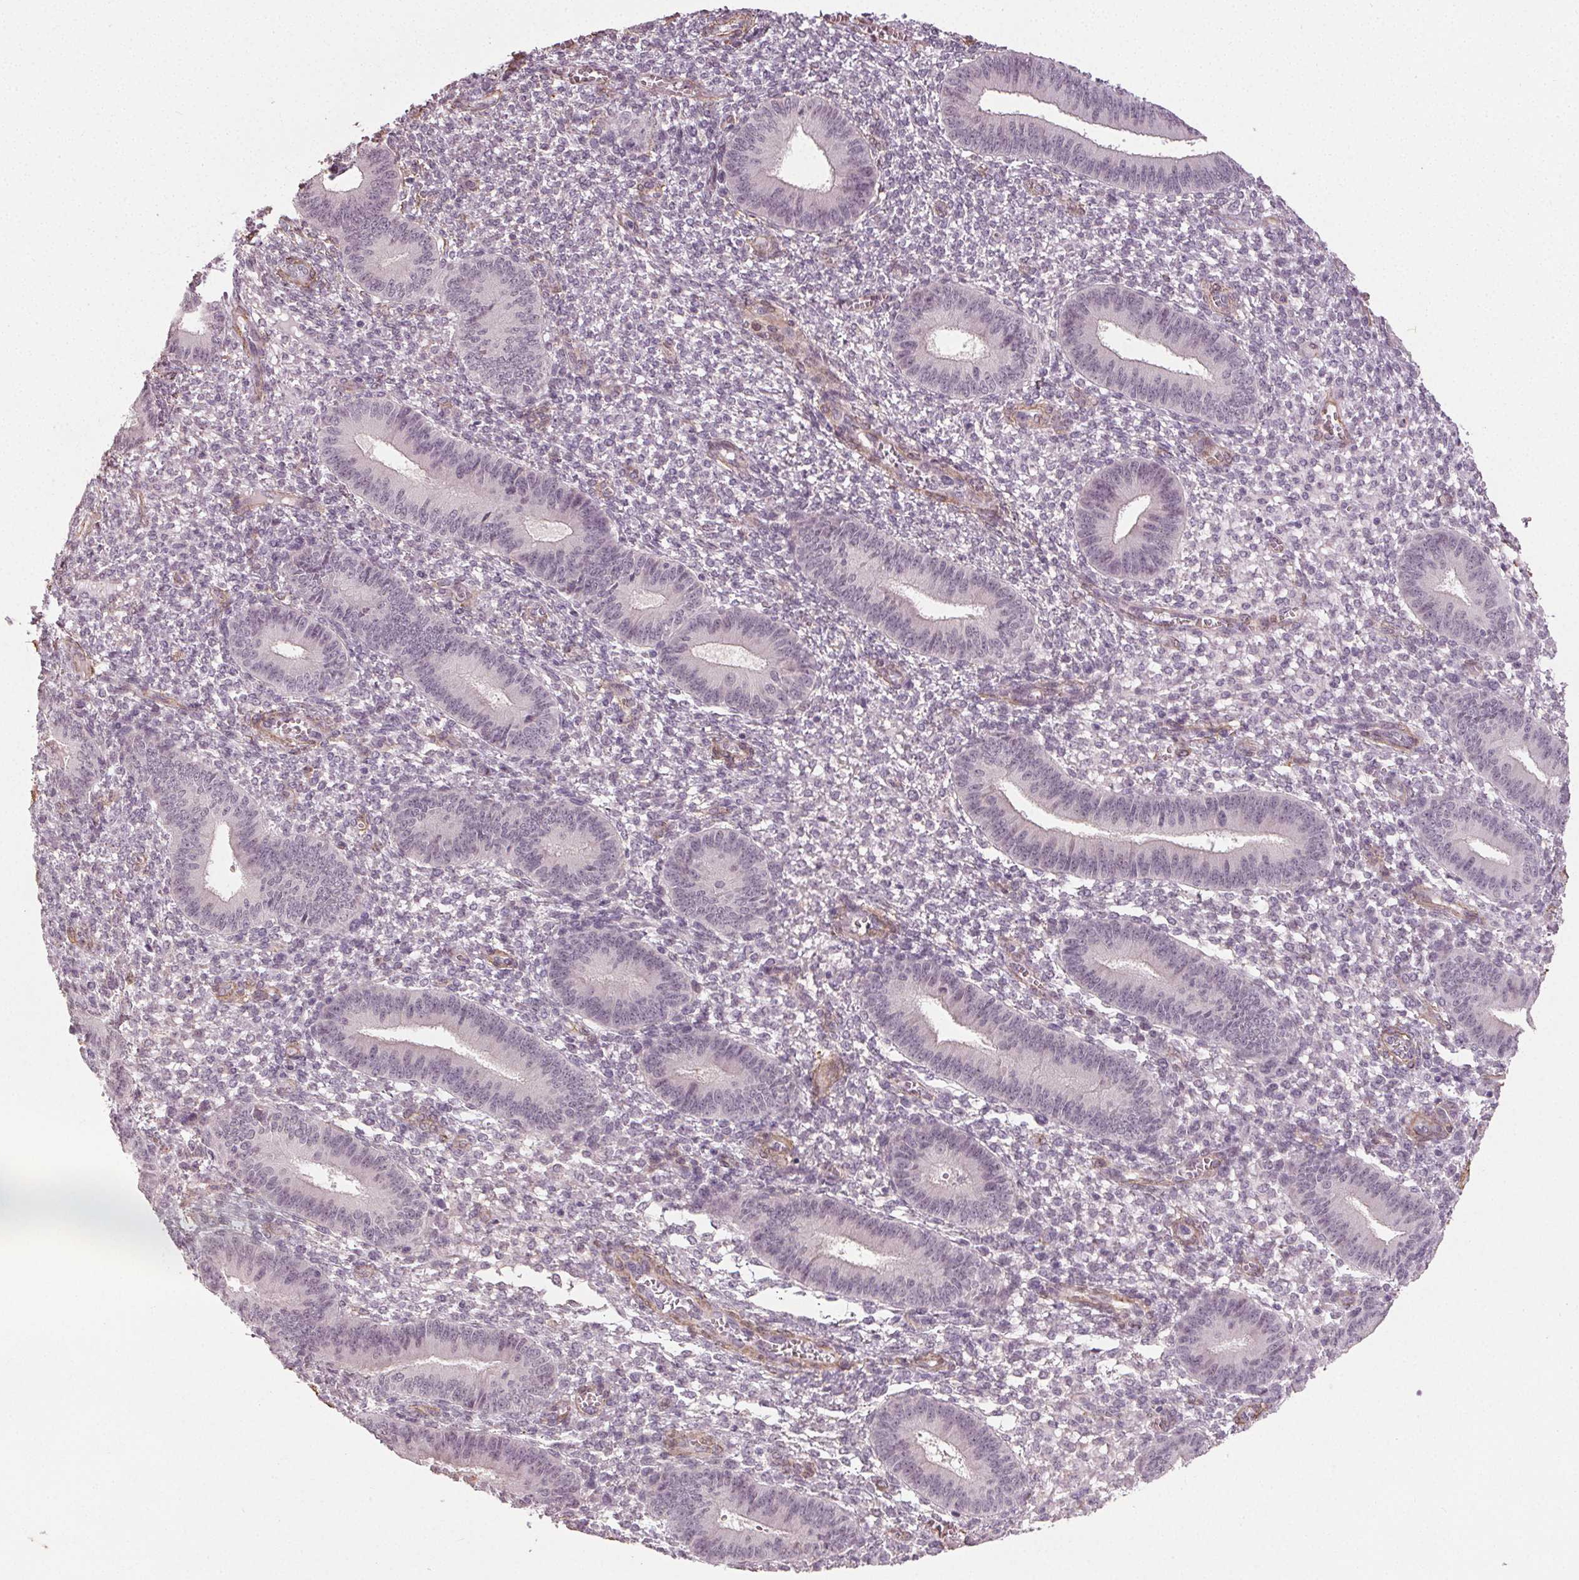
{"staining": {"intensity": "negative", "quantity": "none", "location": "none"}, "tissue": "endometrium", "cell_type": "Cells in endometrial stroma", "image_type": "normal", "snomed": [{"axis": "morphology", "description": "Normal tissue, NOS"}, {"axis": "topography", "description": "Endometrium"}], "caption": "DAB (3,3'-diaminobenzidine) immunohistochemical staining of normal human endometrium exhibits no significant staining in cells in endometrial stroma. The staining was performed using DAB (3,3'-diaminobenzidine) to visualize the protein expression in brown, while the nuclei were stained in blue with hematoxylin (Magnification: 20x).", "gene": "PKP1", "patient": {"sex": "female", "age": 42}}